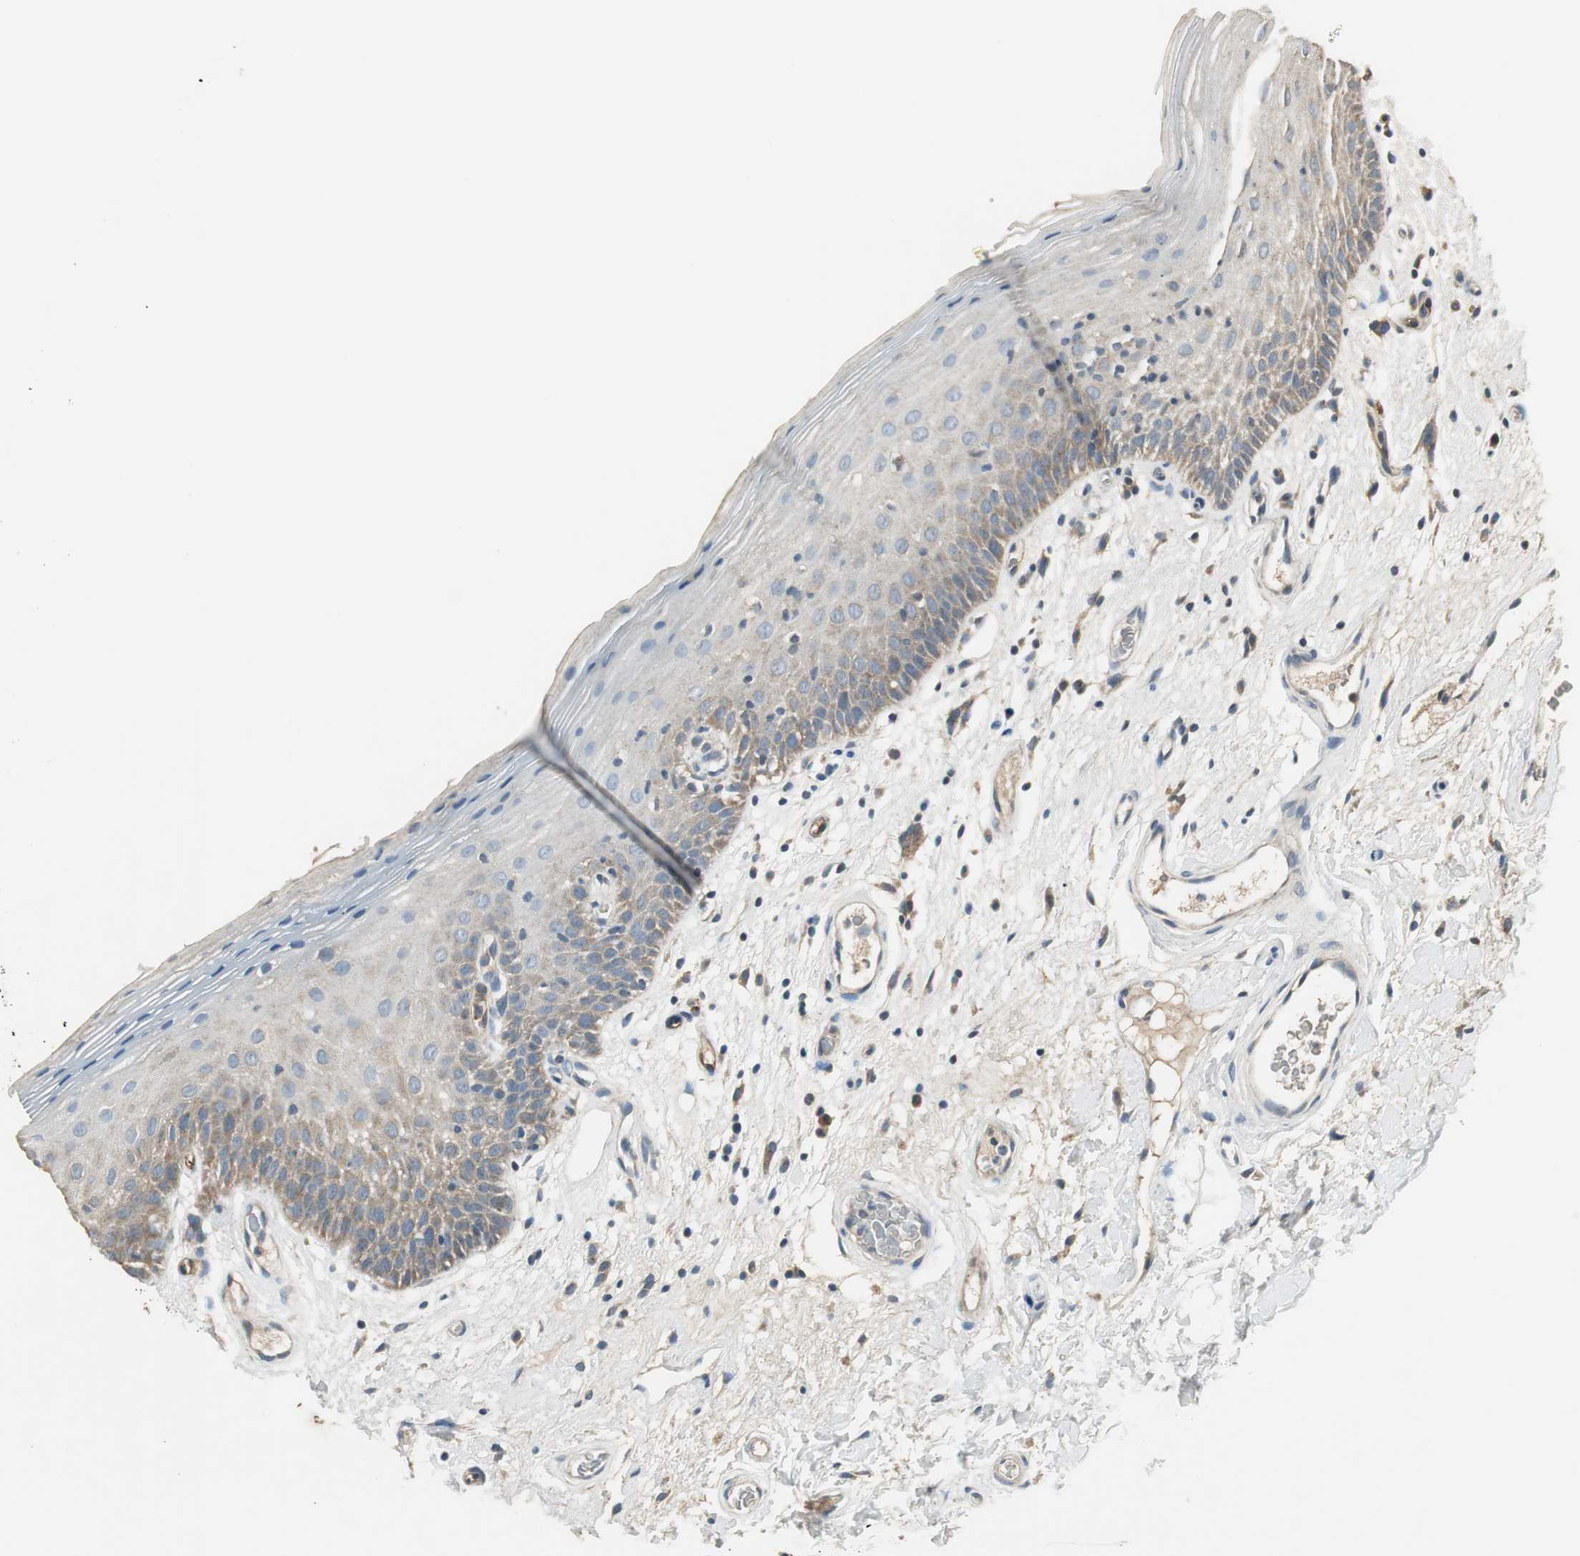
{"staining": {"intensity": "moderate", "quantity": "25%-75%", "location": "cytoplasmic/membranous"}, "tissue": "oral mucosa", "cell_type": "Squamous epithelial cells", "image_type": "normal", "snomed": [{"axis": "morphology", "description": "Normal tissue, NOS"}, {"axis": "morphology", "description": "Squamous cell carcinoma, NOS"}, {"axis": "topography", "description": "Skeletal muscle"}, {"axis": "topography", "description": "Oral tissue"}, {"axis": "topography", "description": "Head-Neck"}], "caption": "Squamous epithelial cells demonstrate moderate cytoplasmic/membranous positivity in about 25%-75% of cells in normal oral mucosa.", "gene": "MSTO1", "patient": {"sex": "male", "age": 71}}